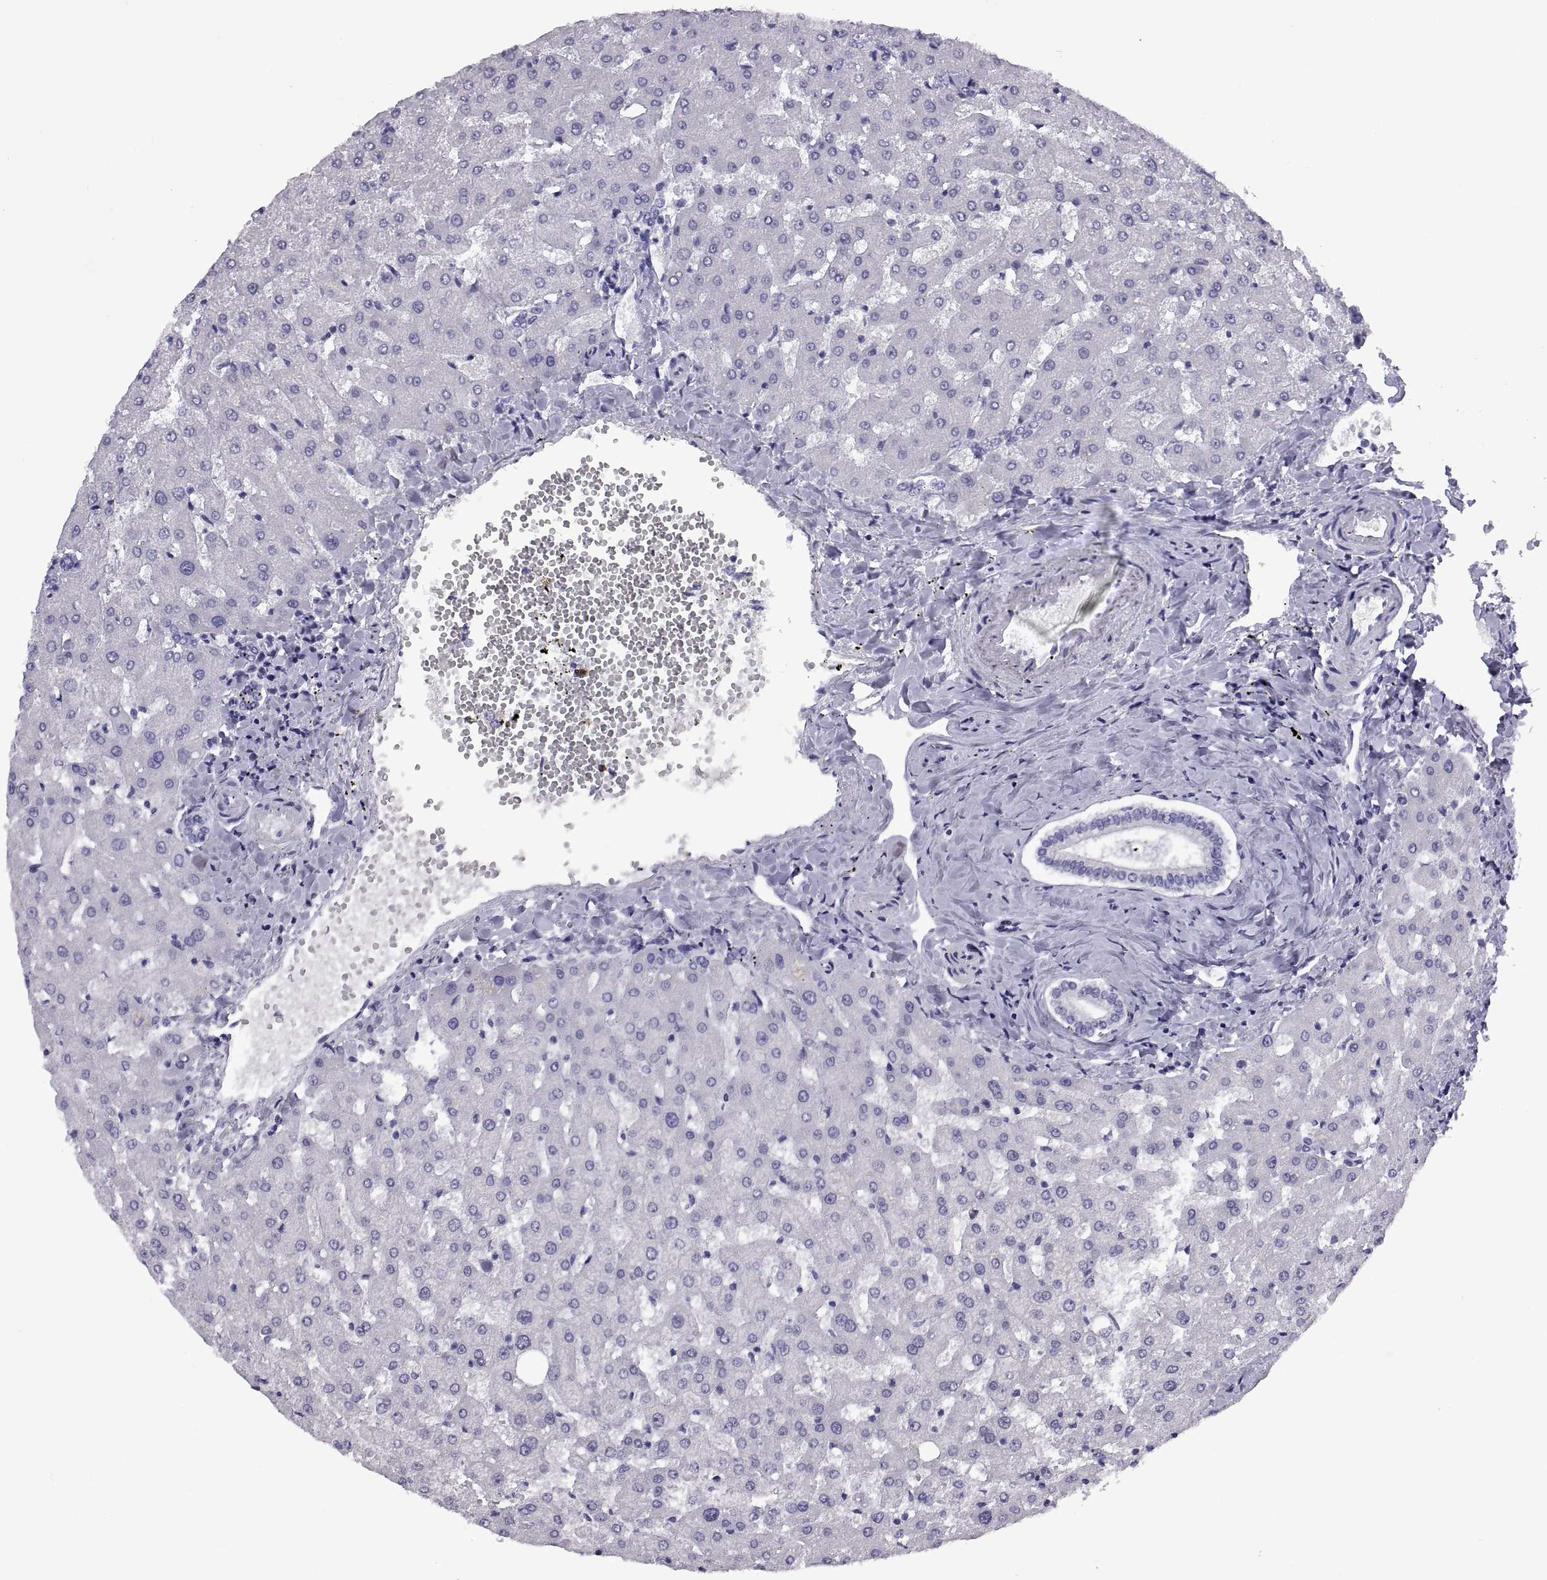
{"staining": {"intensity": "negative", "quantity": "none", "location": "none"}, "tissue": "liver", "cell_type": "Cholangiocytes", "image_type": "normal", "snomed": [{"axis": "morphology", "description": "Normal tissue, NOS"}, {"axis": "topography", "description": "Liver"}], "caption": "Liver stained for a protein using IHC displays no staining cholangiocytes.", "gene": "CRISP1", "patient": {"sex": "female", "age": 50}}